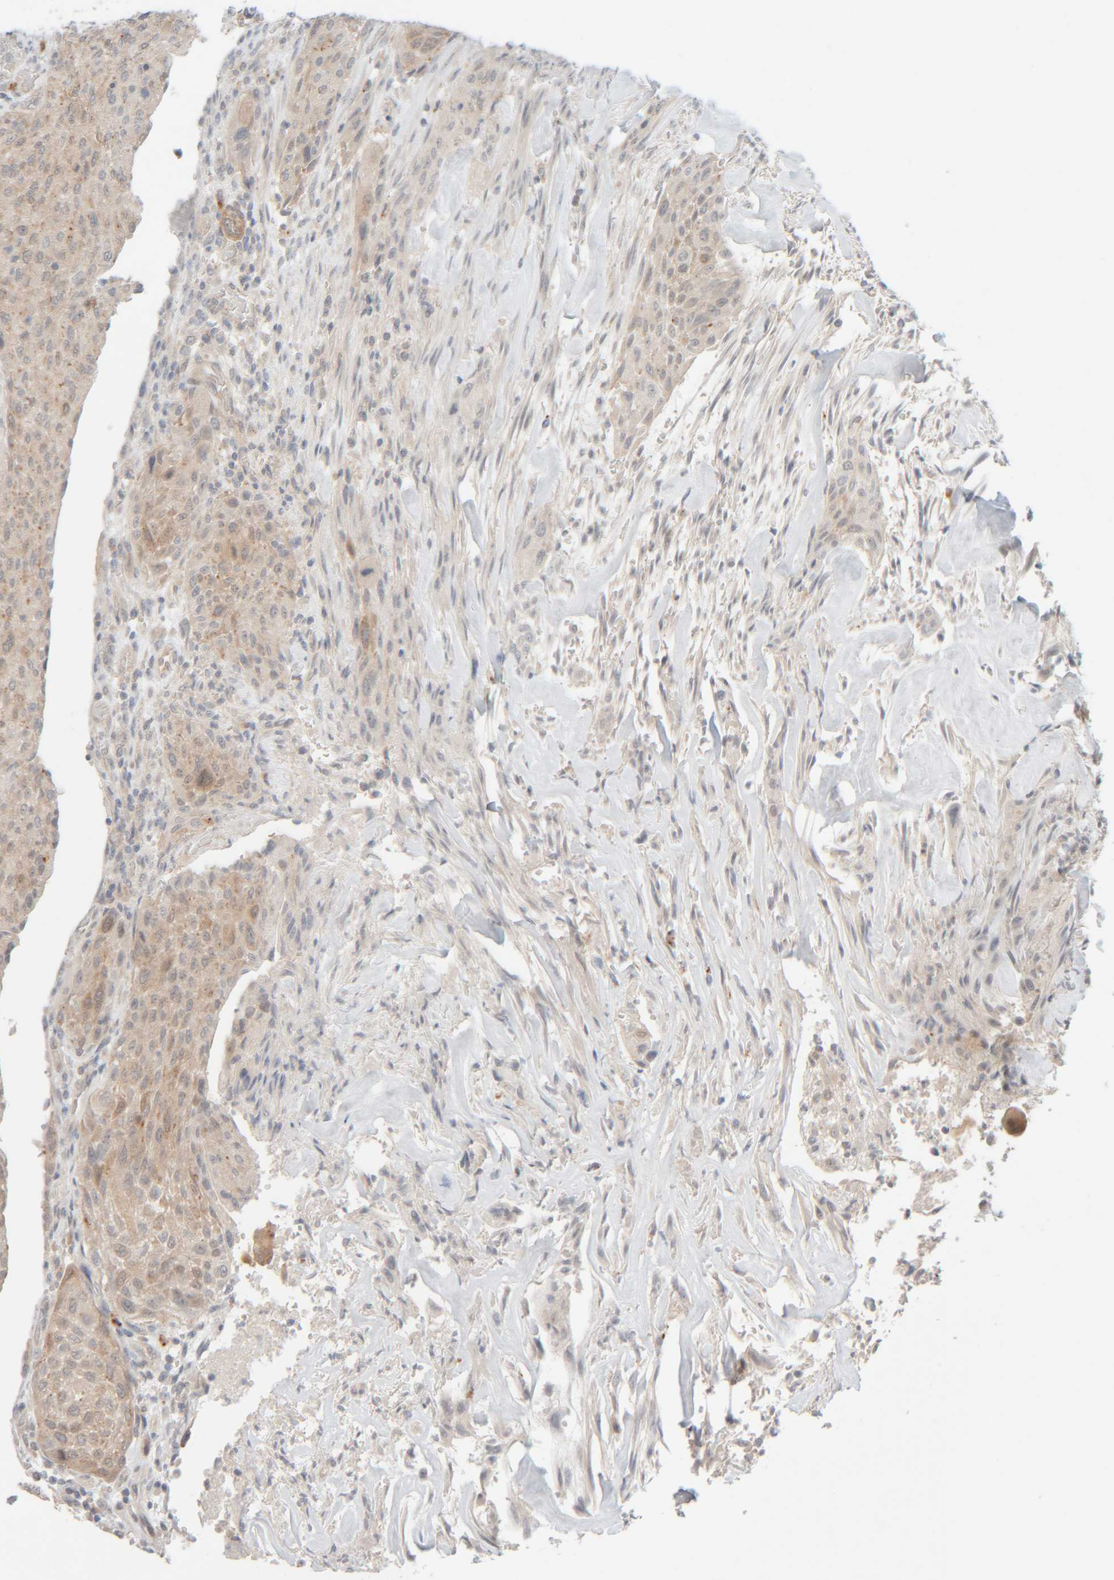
{"staining": {"intensity": "weak", "quantity": "<25%", "location": "cytoplasmic/membranous"}, "tissue": "urothelial cancer", "cell_type": "Tumor cells", "image_type": "cancer", "snomed": [{"axis": "morphology", "description": "Urothelial carcinoma, Low grade"}, {"axis": "morphology", "description": "Urothelial carcinoma, High grade"}, {"axis": "topography", "description": "Urinary bladder"}], "caption": "The micrograph shows no staining of tumor cells in urothelial carcinoma (low-grade). (DAB immunohistochemistry (IHC) visualized using brightfield microscopy, high magnification).", "gene": "CHKA", "patient": {"sex": "male", "age": 35}}